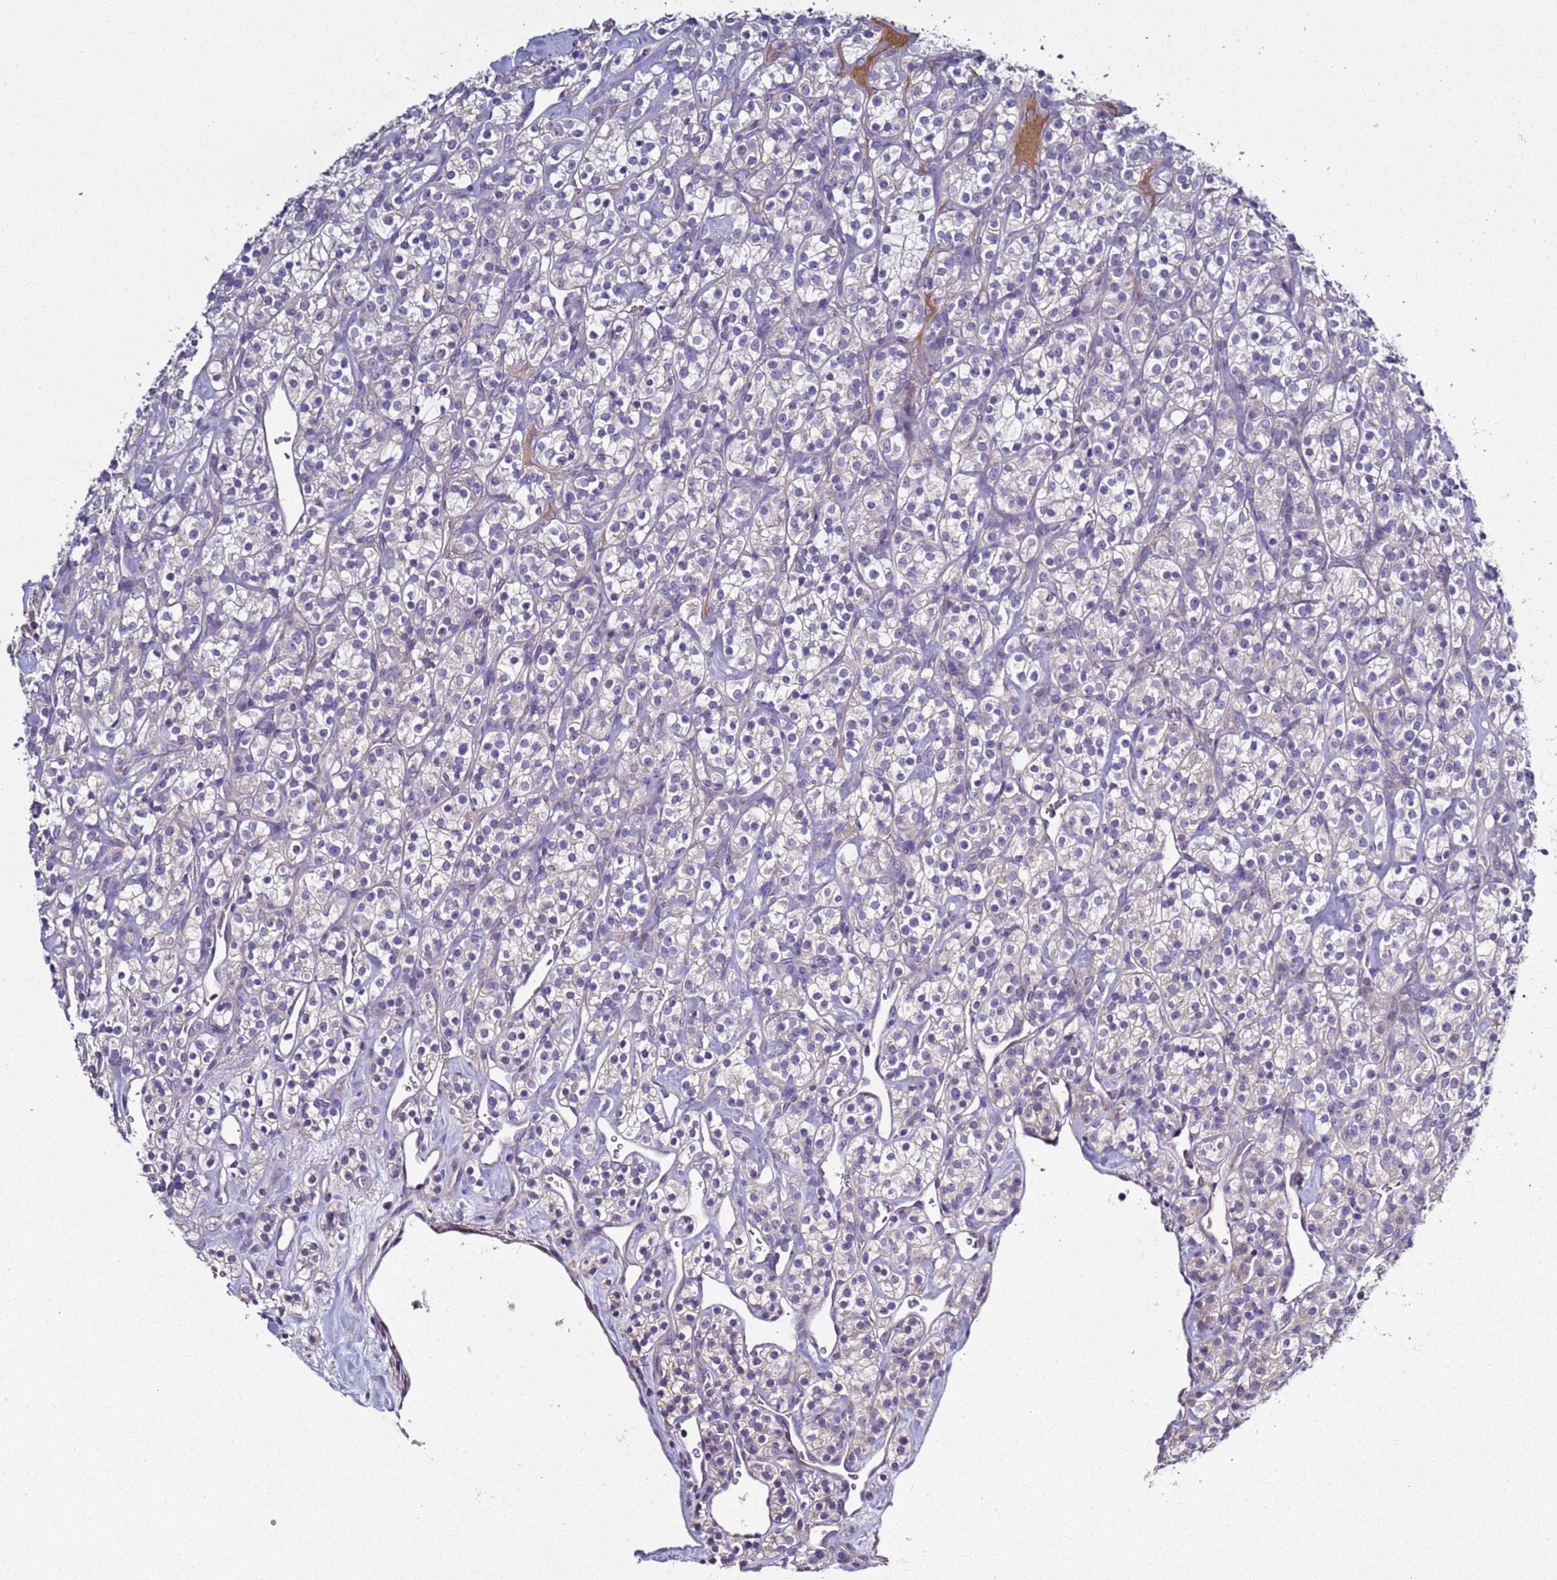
{"staining": {"intensity": "negative", "quantity": "none", "location": "none"}, "tissue": "renal cancer", "cell_type": "Tumor cells", "image_type": "cancer", "snomed": [{"axis": "morphology", "description": "Adenocarcinoma, NOS"}, {"axis": "topography", "description": "Kidney"}], "caption": "Immunohistochemistry (IHC) micrograph of human renal cancer (adenocarcinoma) stained for a protein (brown), which displays no expression in tumor cells. (DAB immunohistochemistry, high magnification).", "gene": "RABL2B", "patient": {"sex": "male", "age": 77}}